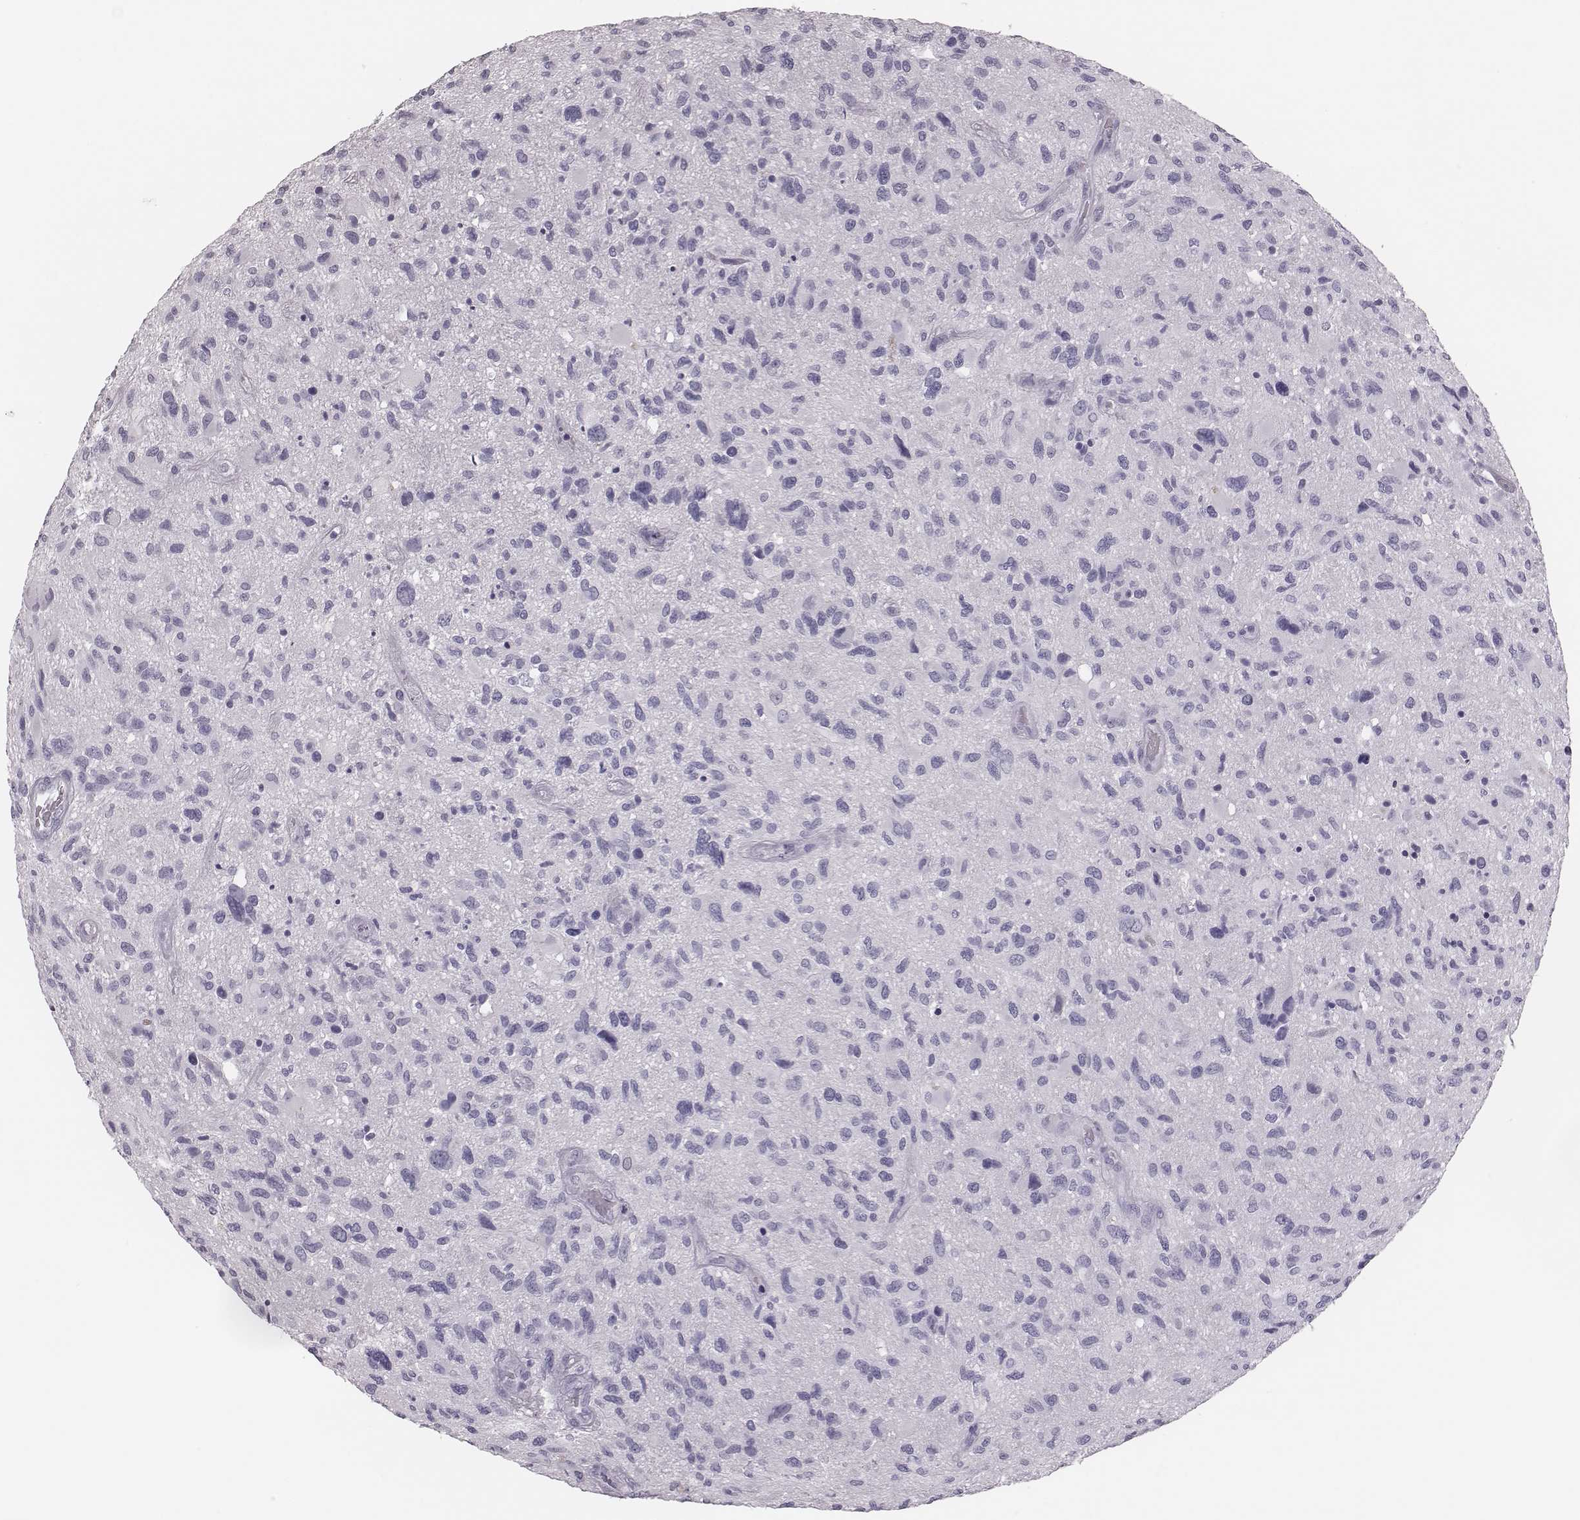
{"staining": {"intensity": "negative", "quantity": "none", "location": "none"}, "tissue": "glioma", "cell_type": "Tumor cells", "image_type": "cancer", "snomed": [{"axis": "morphology", "description": "Glioma, malignant, NOS"}, {"axis": "morphology", "description": "Glioma, malignant, High grade"}, {"axis": "topography", "description": "Brain"}], "caption": "Immunohistochemical staining of malignant high-grade glioma reveals no significant staining in tumor cells.", "gene": "CSH1", "patient": {"sex": "female", "age": 71}}